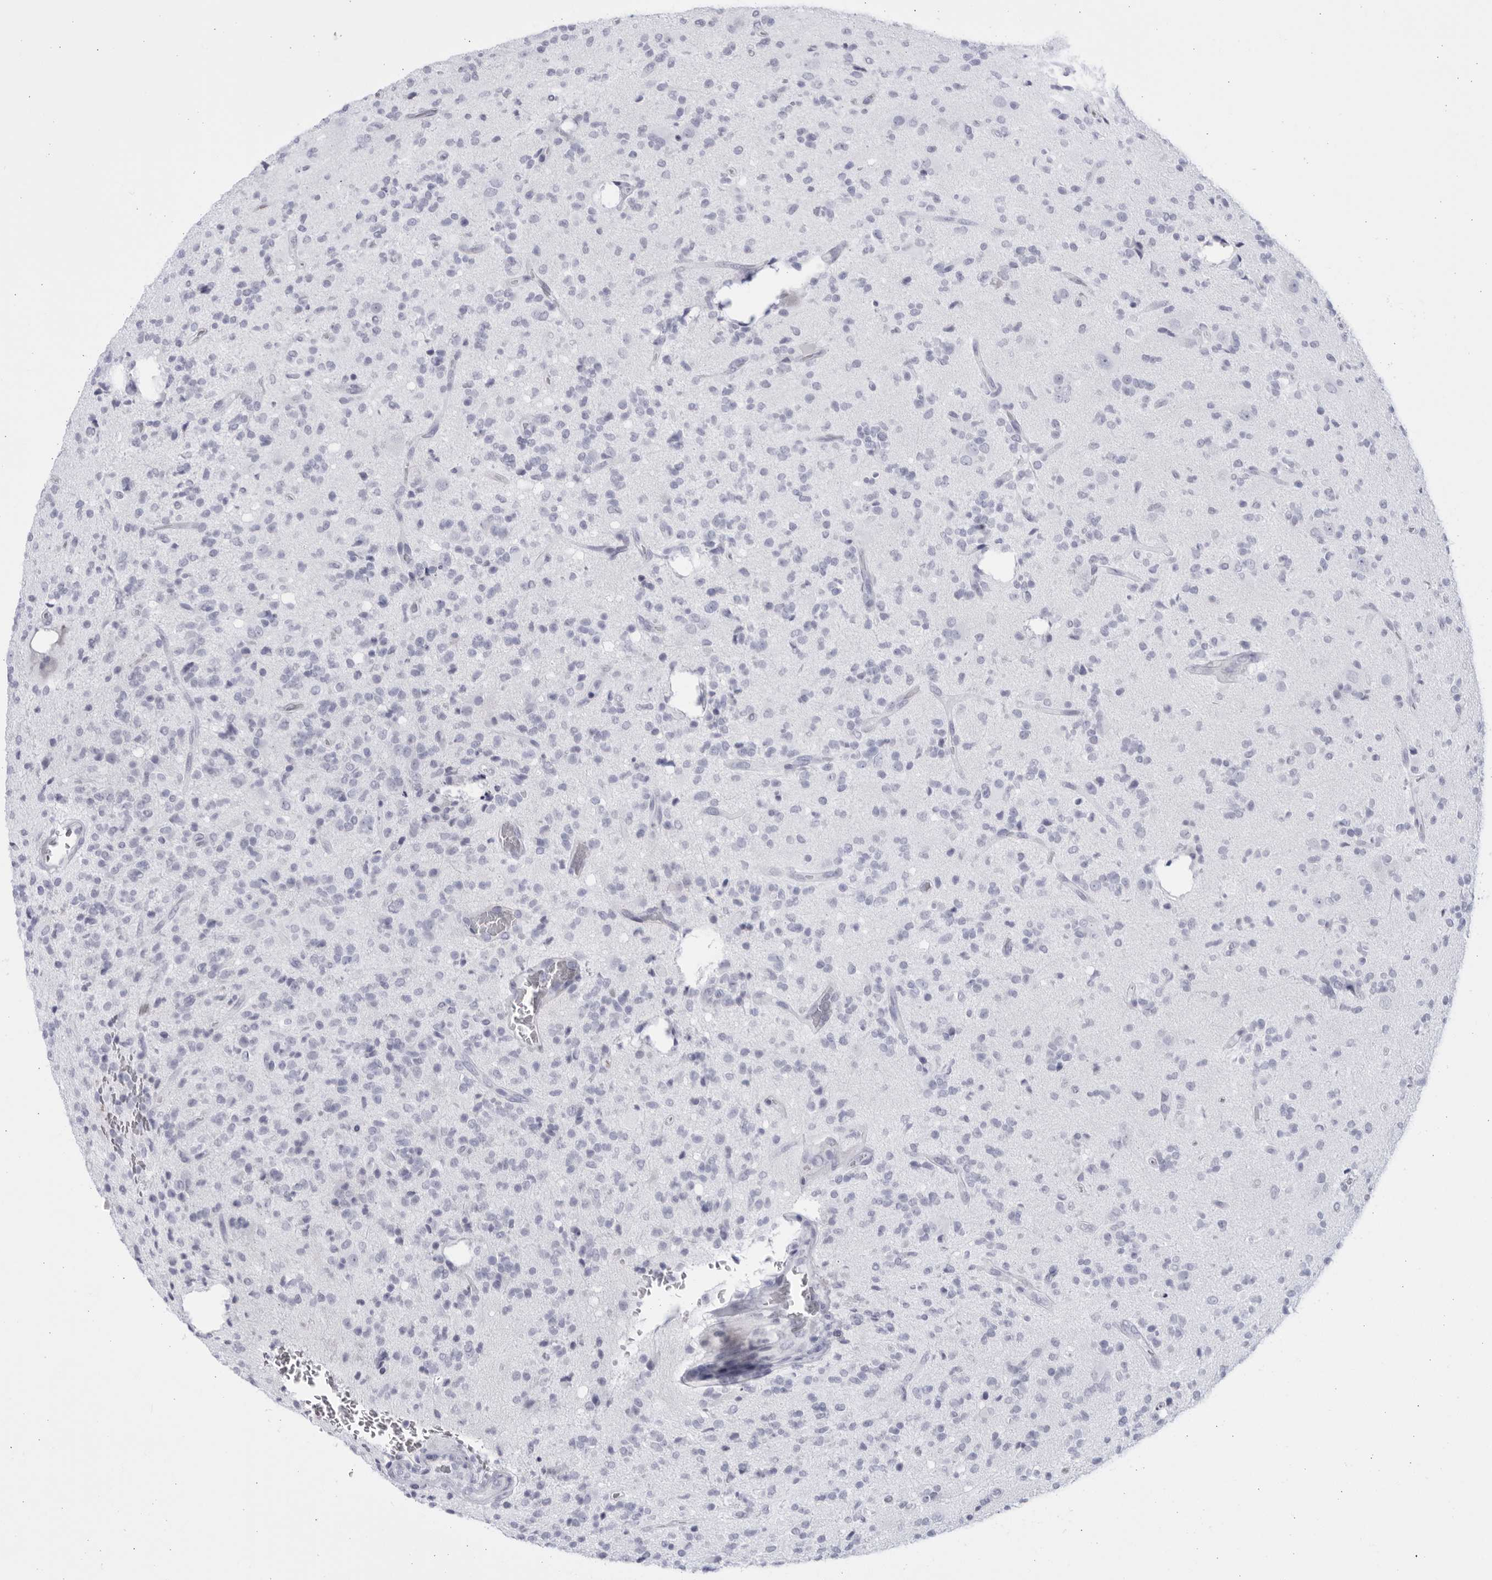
{"staining": {"intensity": "negative", "quantity": "none", "location": "none"}, "tissue": "glioma", "cell_type": "Tumor cells", "image_type": "cancer", "snomed": [{"axis": "morphology", "description": "Glioma, malignant, High grade"}, {"axis": "topography", "description": "Brain"}], "caption": "Immunohistochemical staining of high-grade glioma (malignant) reveals no significant staining in tumor cells. Brightfield microscopy of immunohistochemistry stained with DAB (brown) and hematoxylin (blue), captured at high magnification.", "gene": "CCDC181", "patient": {"sex": "male", "age": 34}}